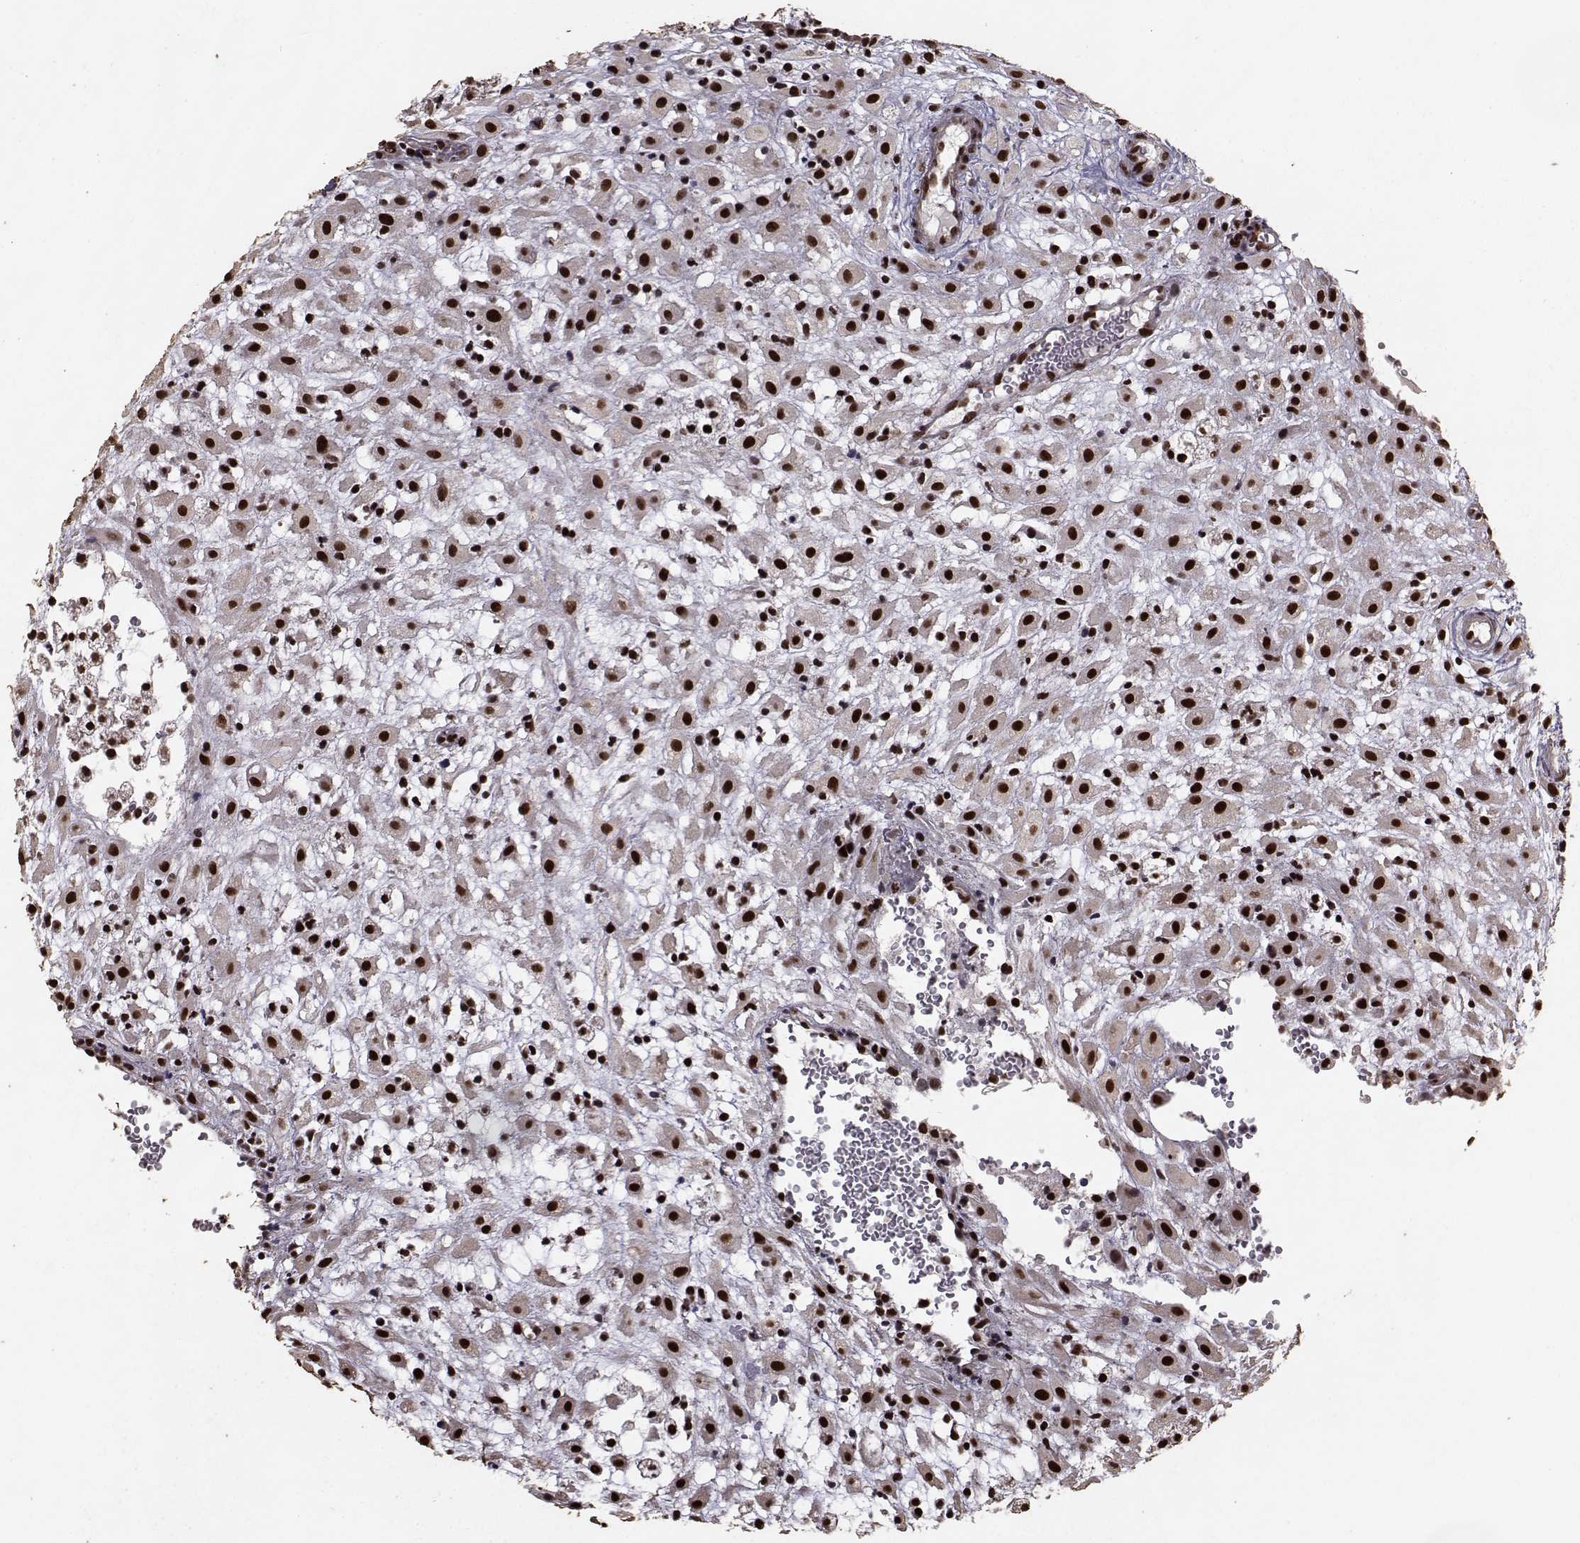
{"staining": {"intensity": "strong", "quantity": ">75%", "location": "cytoplasmic/membranous,nuclear"}, "tissue": "placenta", "cell_type": "Decidual cells", "image_type": "normal", "snomed": [{"axis": "morphology", "description": "Normal tissue, NOS"}, {"axis": "topography", "description": "Placenta"}], "caption": "Brown immunohistochemical staining in benign placenta reveals strong cytoplasmic/membranous,nuclear positivity in approximately >75% of decidual cells. (DAB (3,3'-diaminobenzidine) IHC, brown staining for protein, blue staining for nuclei).", "gene": "SF1", "patient": {"sex": "female", "age": 24}}